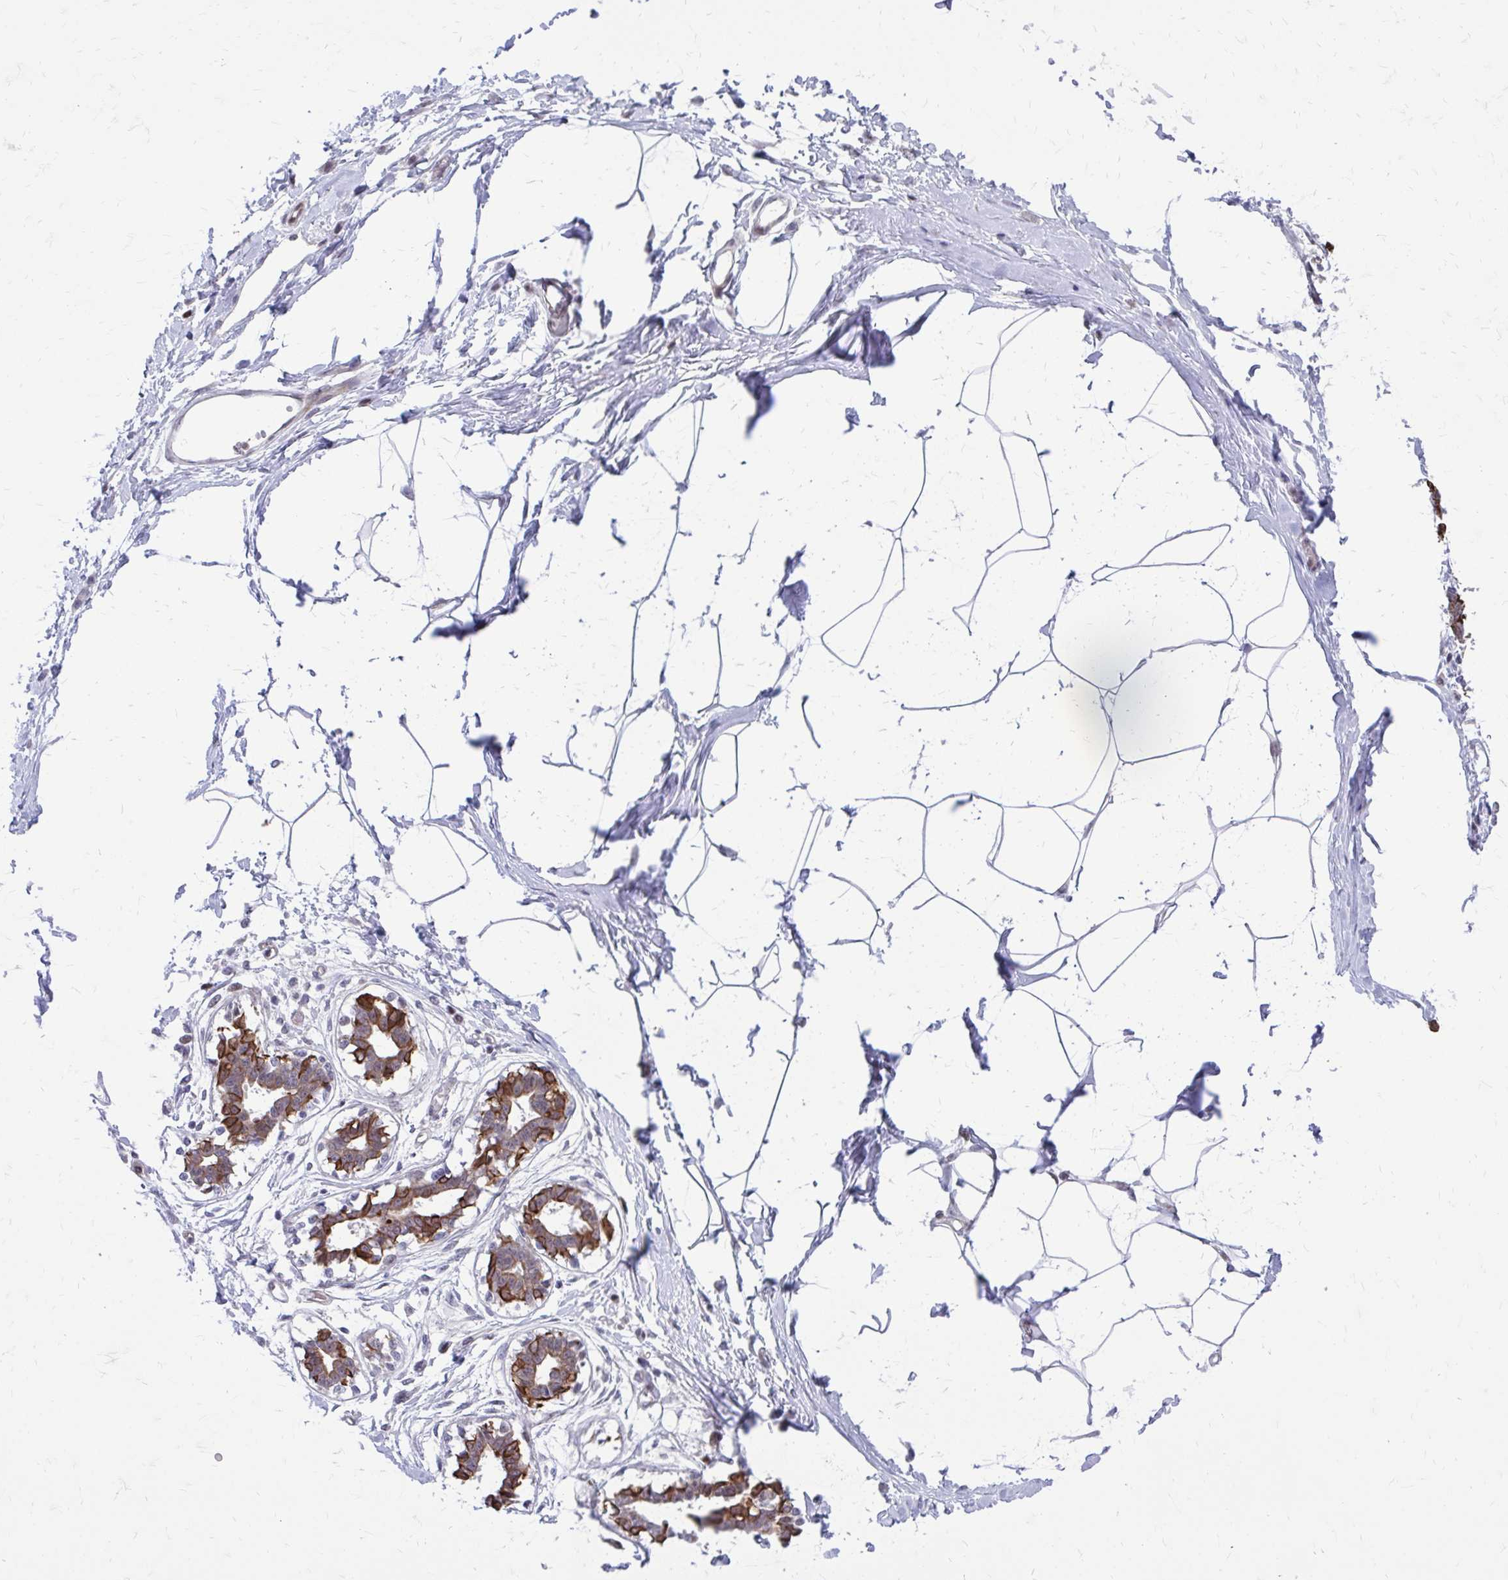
{"staining": {"intensity": "negative", "quantity": "none", "location": "none"}, "tissue": "breast", "cell_type": "Adipocytes", "image_type": "normal", "snomed": [{"axis": "morphology", "description": "Normal tissue, NOS"}, {"axis": "topography", "description": "Breast"}], "caption": "Immunohistochemistry histopathology image of benign breast: human breast stained with DAB (3,3'-diaminobenzidine) reveals no significant protein staining in adipocytes.", "gene": "ANKRD30B", "patient": {"sex": "female", "age": 45}}